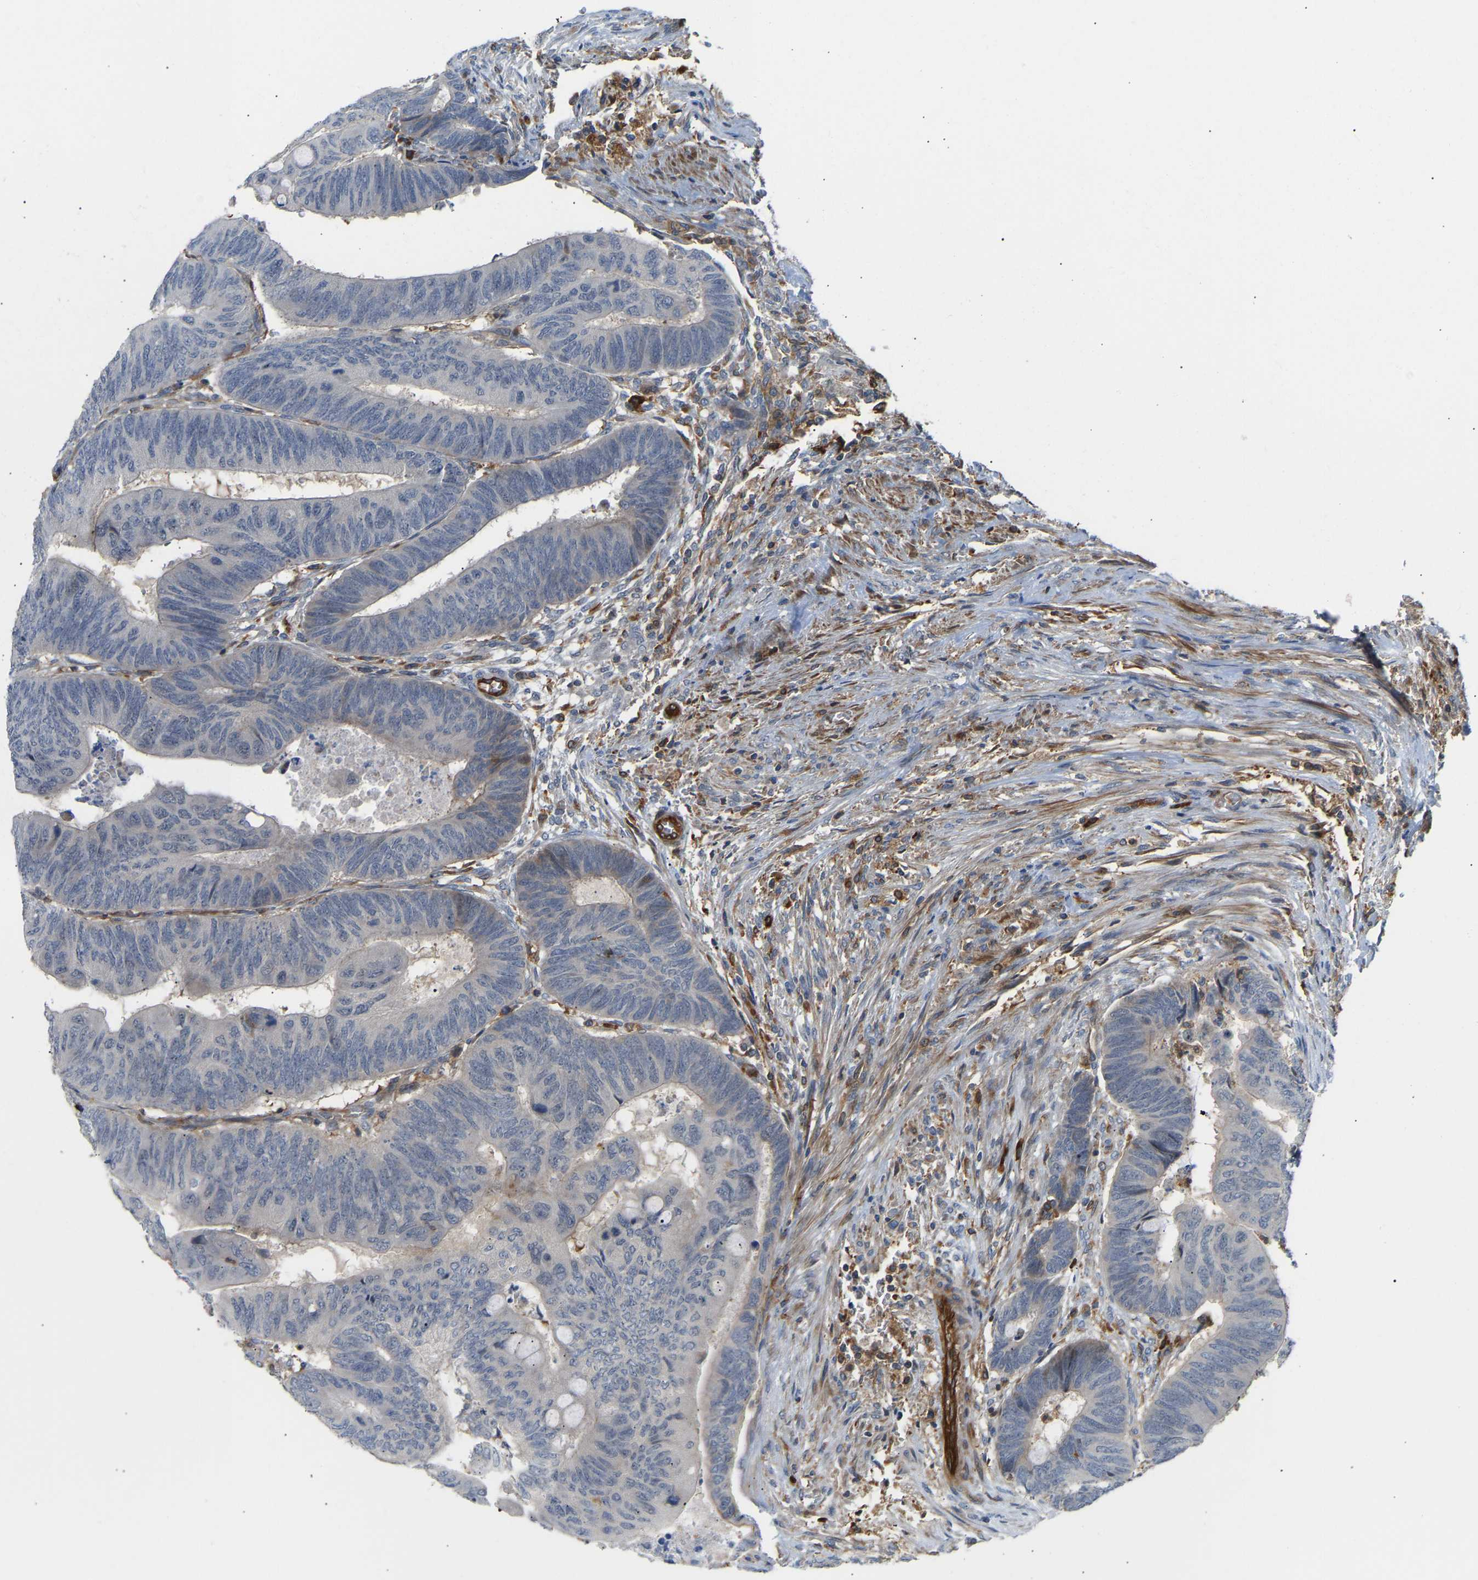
{"staining": {"intensity": "negative", "quantity": "none", "location": "none"}, "tissue": "colorectal cancer", "cell_type": "Tumor cells", "image_type": "cancer", "snomed": [{"axis": "morphology", "description": "Normal tissue, NOS"}, {"axis": "morphology", "description": "Adenocarcinoma, NOS"}, {"axis": "topography", "description": "Rectum"}, {"axis": "topography", "description": "Peripheral nerve tissue"}], "caption": "Micrograph shows no significant protein staining in tumor cells of adenocarcinoma (colorectal).", "gene": "PLCG2", "patient": {"sex": "male", "age": 92}}